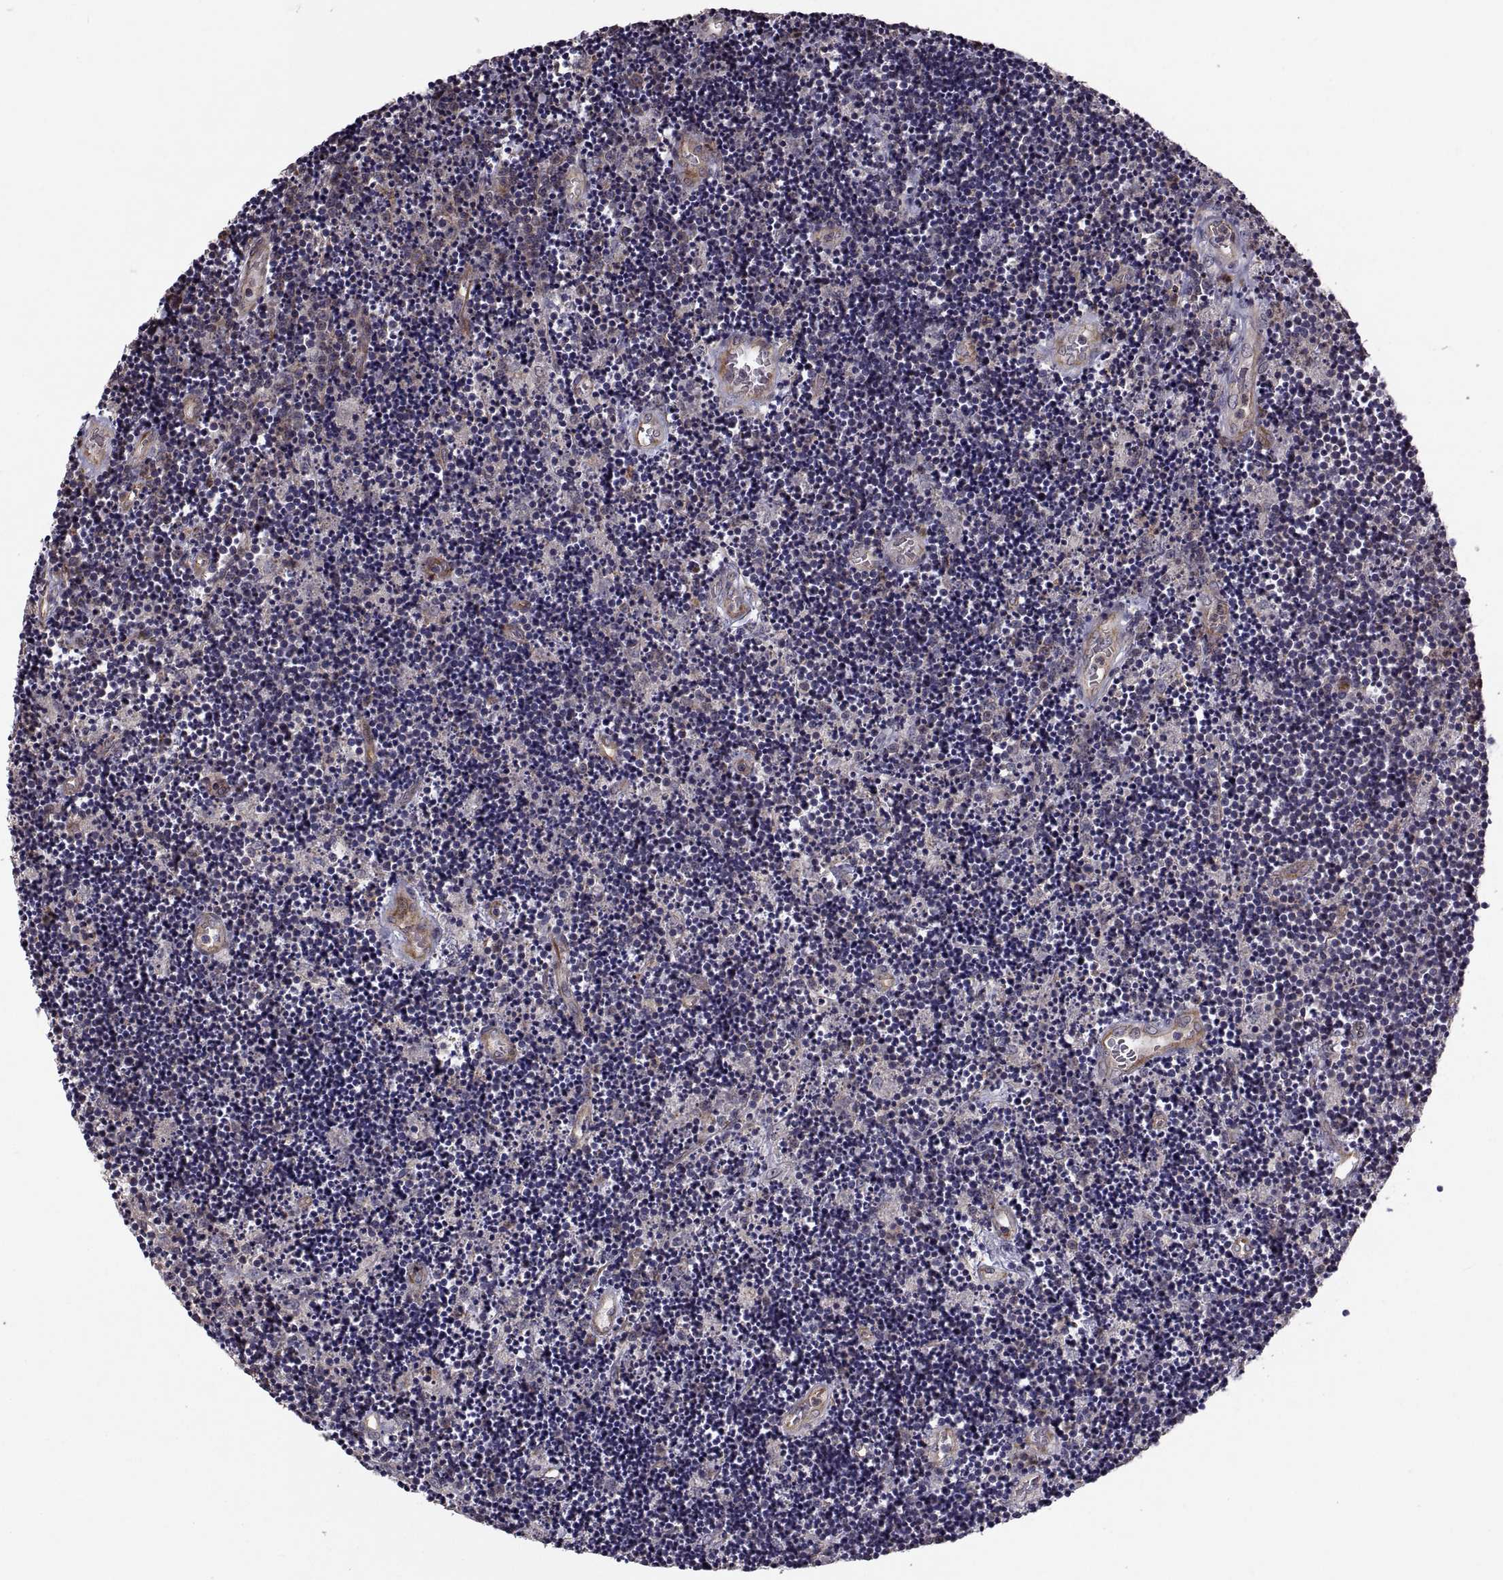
{"staining": {"intensity": "negative", "quantity": "none", "location": "none"}, "tissue": "lymphoma", "cell_type": "Tumor cells", "image_type": "cancer", "snomed": [{"axis": "morphology", "description": "Malignant lymphoma, non-Hodgkin's type, Low grade"}, {"axis": "topography", "description": "Brain"}], "caption": "Immunohistochemistry (IHC) of malignant lymphoma, non-Hodgkin's type (low-grade) demonstrates no expression in tumor cells.", "gene": "PMM2", "patient": {"sex": "female", "age": 66}}